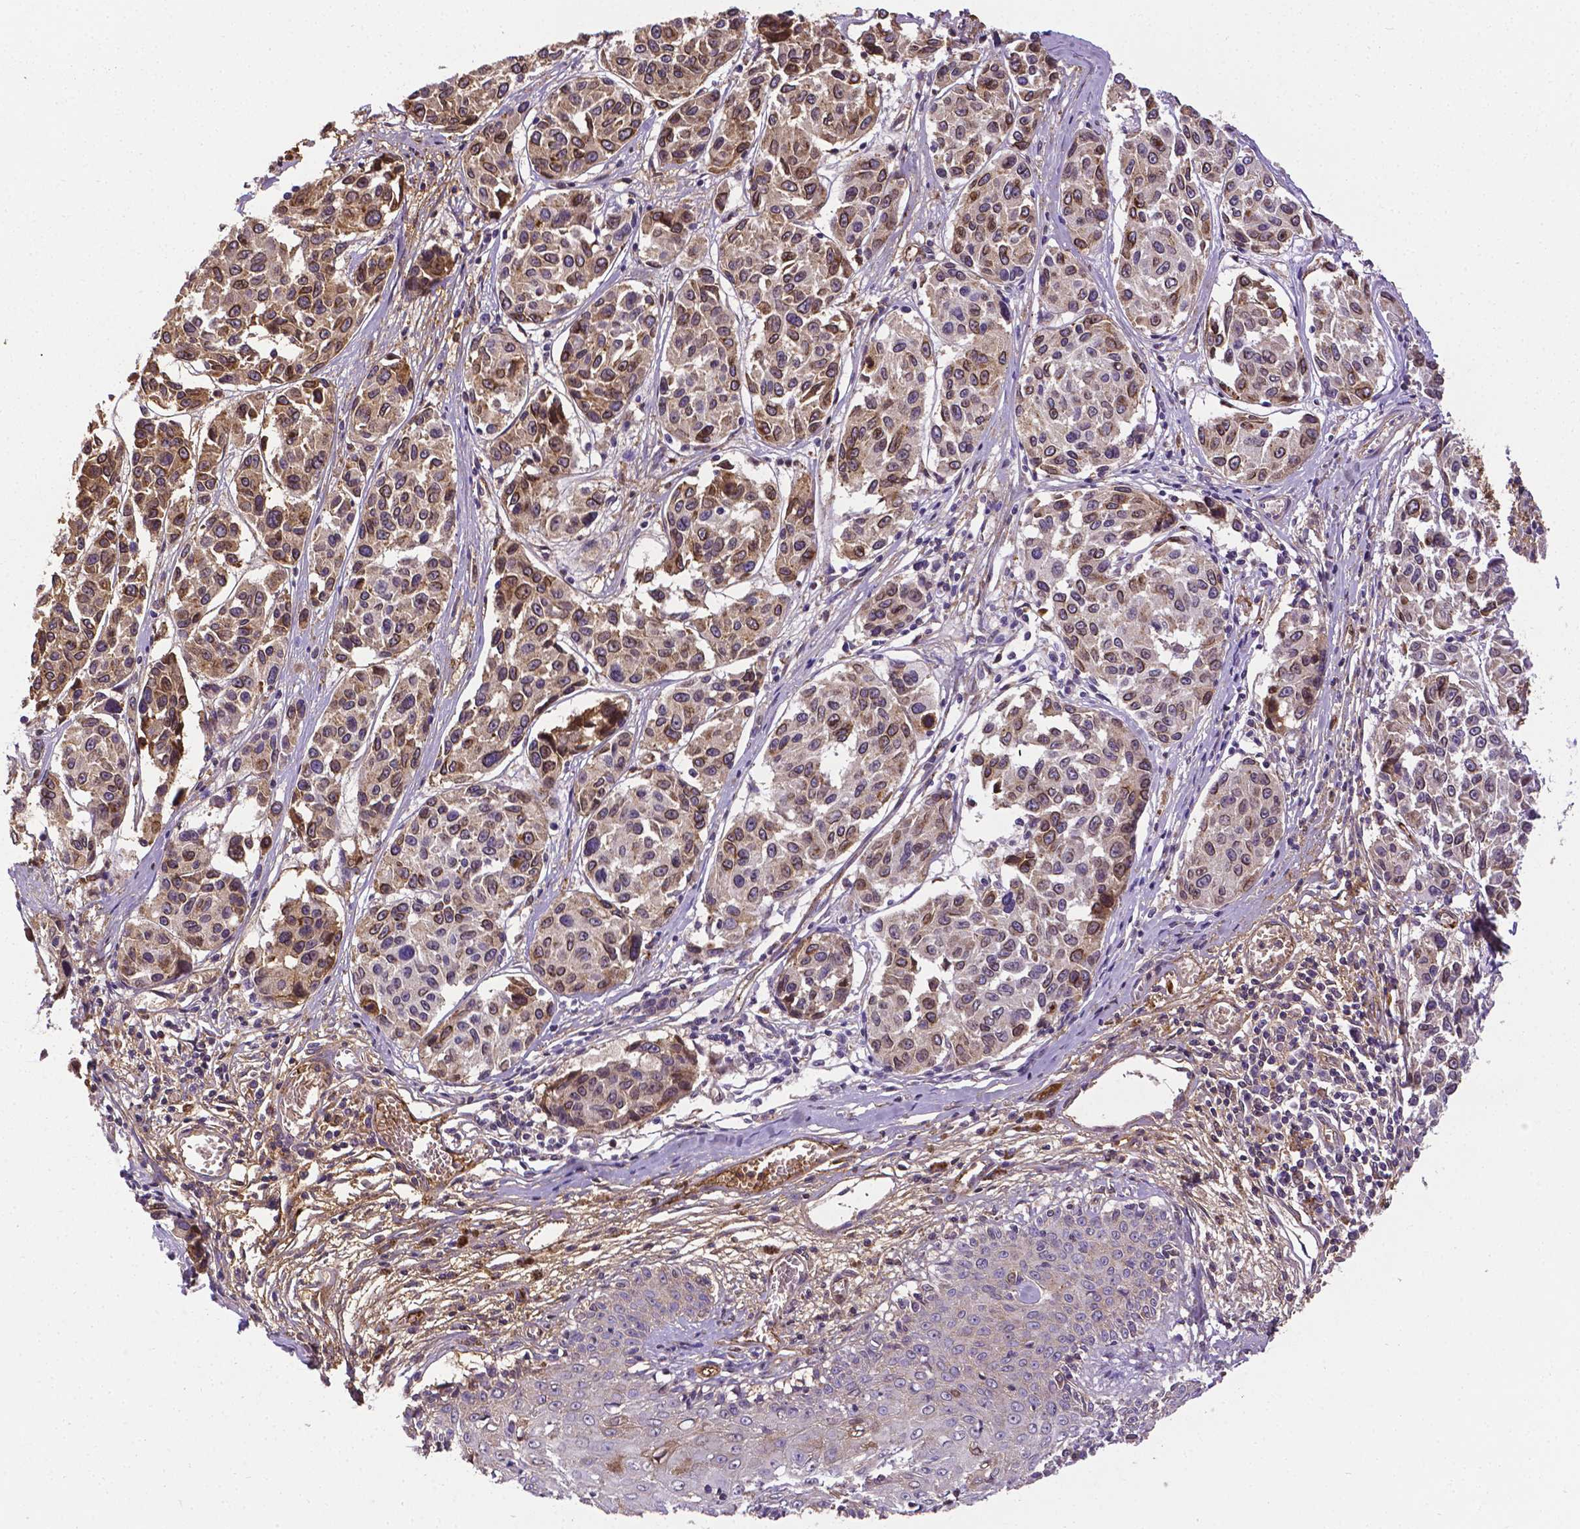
{"staining": {"intensity": "moderate", "quantity": "25%-75%", "location": "cytoplasmic/membranous"}, "tissue": "melanoma", "cell_type": "Tumor cells", "image_type": "cancer", "snomed": [{"axis": "morphology", "description": "Malignant melanoma, NOS"}, {"axis": "topography", "description": "Skin"}], "caption": "Immunohistochemistry (IHC) (DAB (3,3'-diaminobenzidine)) staining of melanoma shows moderate cytoplasmic/membranous protein staining in approximately 25%-75% of tumor cells. Ihc stains the protein of interest in brown and the nuclei are stained blue.", "gene": "APOE", "patient": {"sex": "female", "age": 66}}